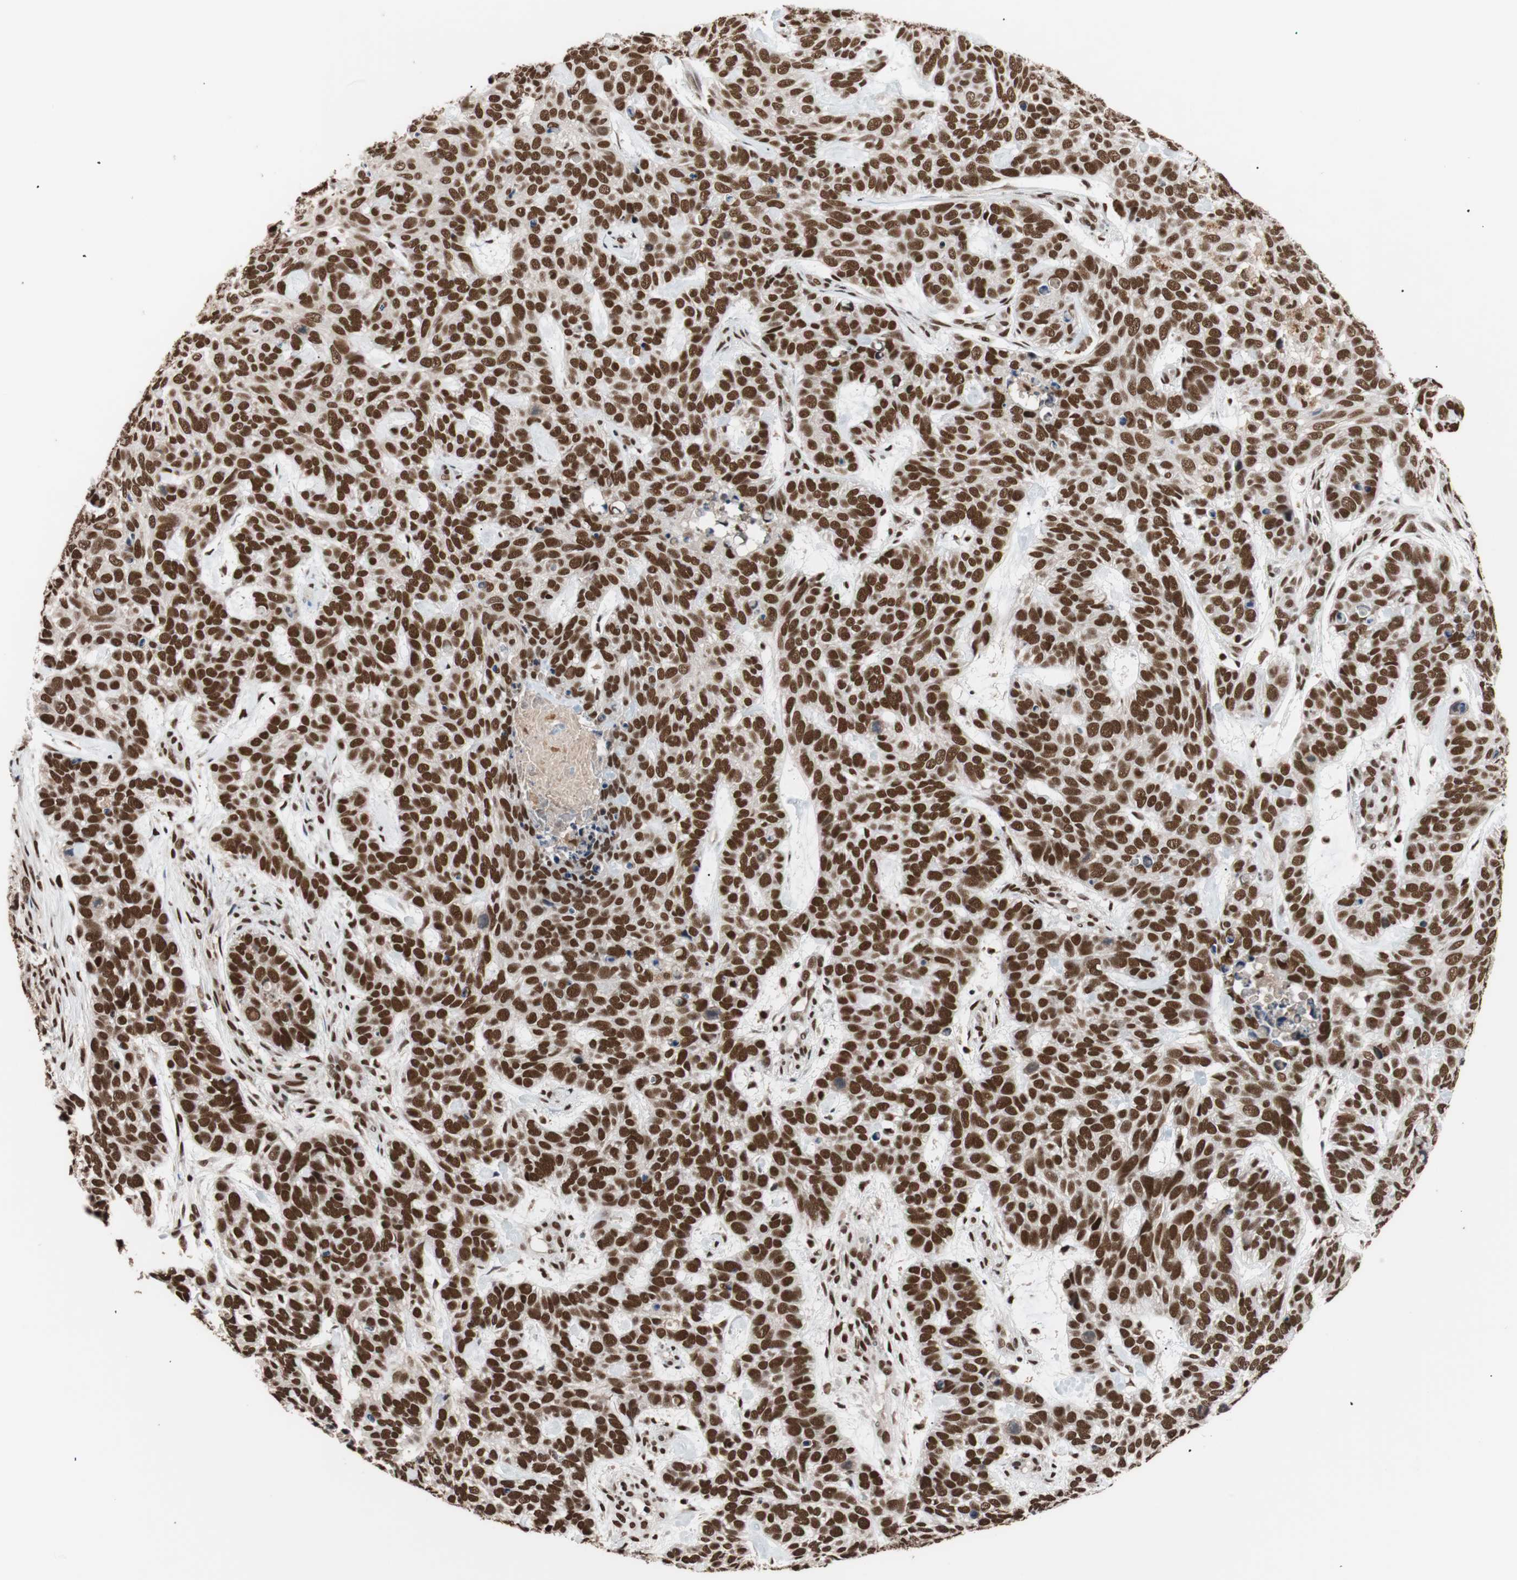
{"staining": {"intensity": "strong", "quantity": ">75%", "location": "nuclear"}, "tissue": "skin cancer", "cell_type": "Tumor cells", "image_type": "cancer", "snomed": [{"axis": "morphology", "description": "Basal cell carcinoma"}, {"axis": "topography", "description": "Skin"}], "caption": "An immunohistochemistry (IHC) histopathology image of neoplastic tissue is shown. Protein staining in brown shows strong nuclear positivity in basal cell carcinoma (skin) within tumor cells.", "gene": "CHAMP1", "patient": {"sex": "male", "age": 87}}